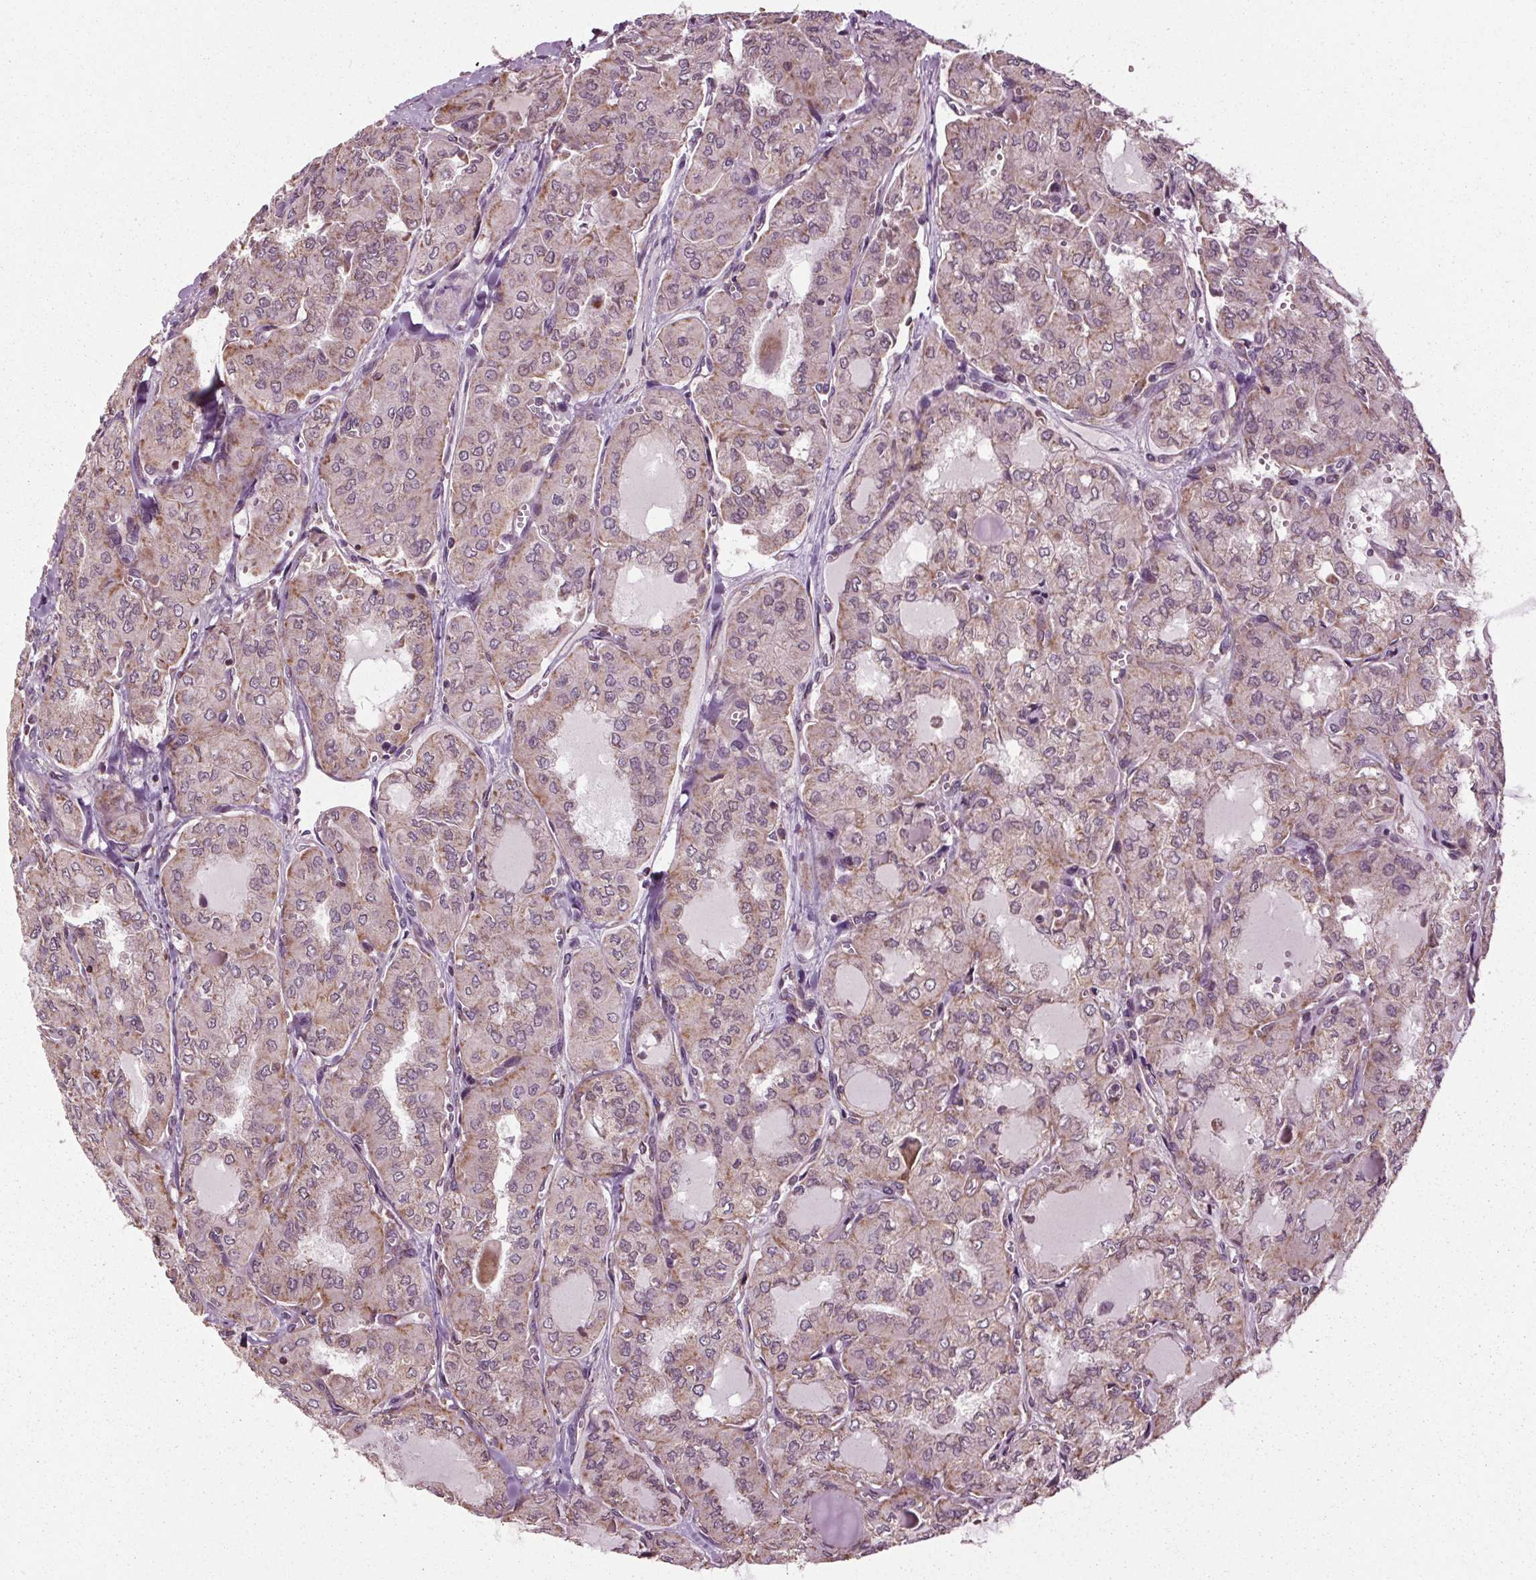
{"staining": {"intensity": "weak", "quantity": "25%-75%", "location": "cytoplasmic/membranous"}, "tissue": "thyroid cancer", "cell_type": "Tumor cells", "image_type": "cancer", "snomed": [{"axis": "morphology", "description": "Papillary adenocarcinoma, NOS"}, {"axis": "topography", "description": "Thyroid gland"}], "caption": "Papillary adenocarcinoma (thyroid) tissue demonstrates weak cytoplasmic/membranous expression in approximately 25%-75% of tumor cells", "gene": "RNPEP", "patient": {"sex": "male", "age": 20}}